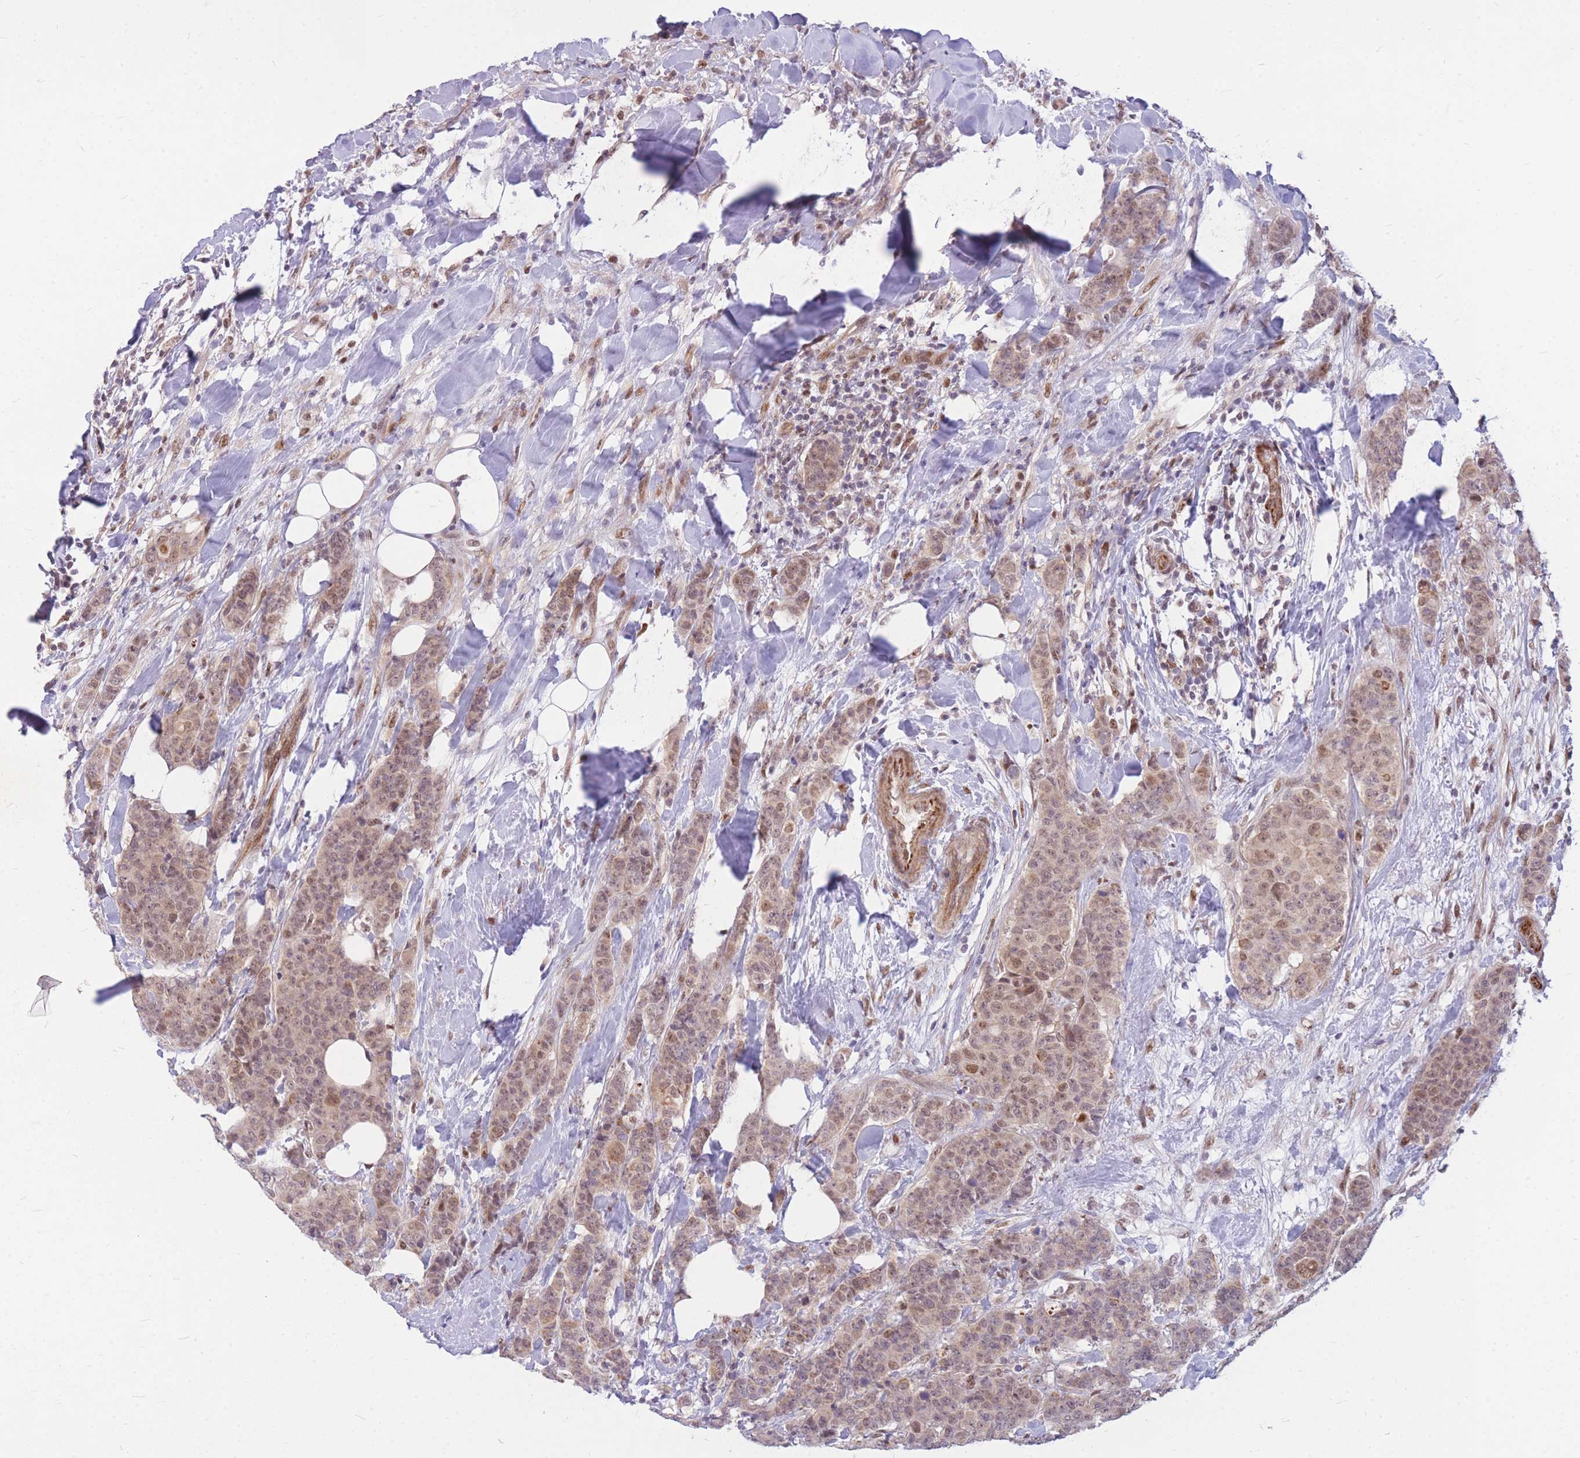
{"staining": {"intensity": "weak", "quantity": ">75%", "location": "nuclear"}, "tissue": "breast cancer", "cell_type": "Tumor cells", "image_type": "cancer", "snomed": [{"axis": "morphology", "description": "Duct carcinoma"}, {"axis": "topography", "description": "Breast"}], "caption": "Intraductal carcinoma (breast) stained with DAB (3,3'-diaminobenzidine) immunohistochemistry (IHC) exhibits low levels of weak nuclear expression in about >75% of tumor cells.", "gene": "ERCC2", "patient": {"sex": "female", "age": 40}}